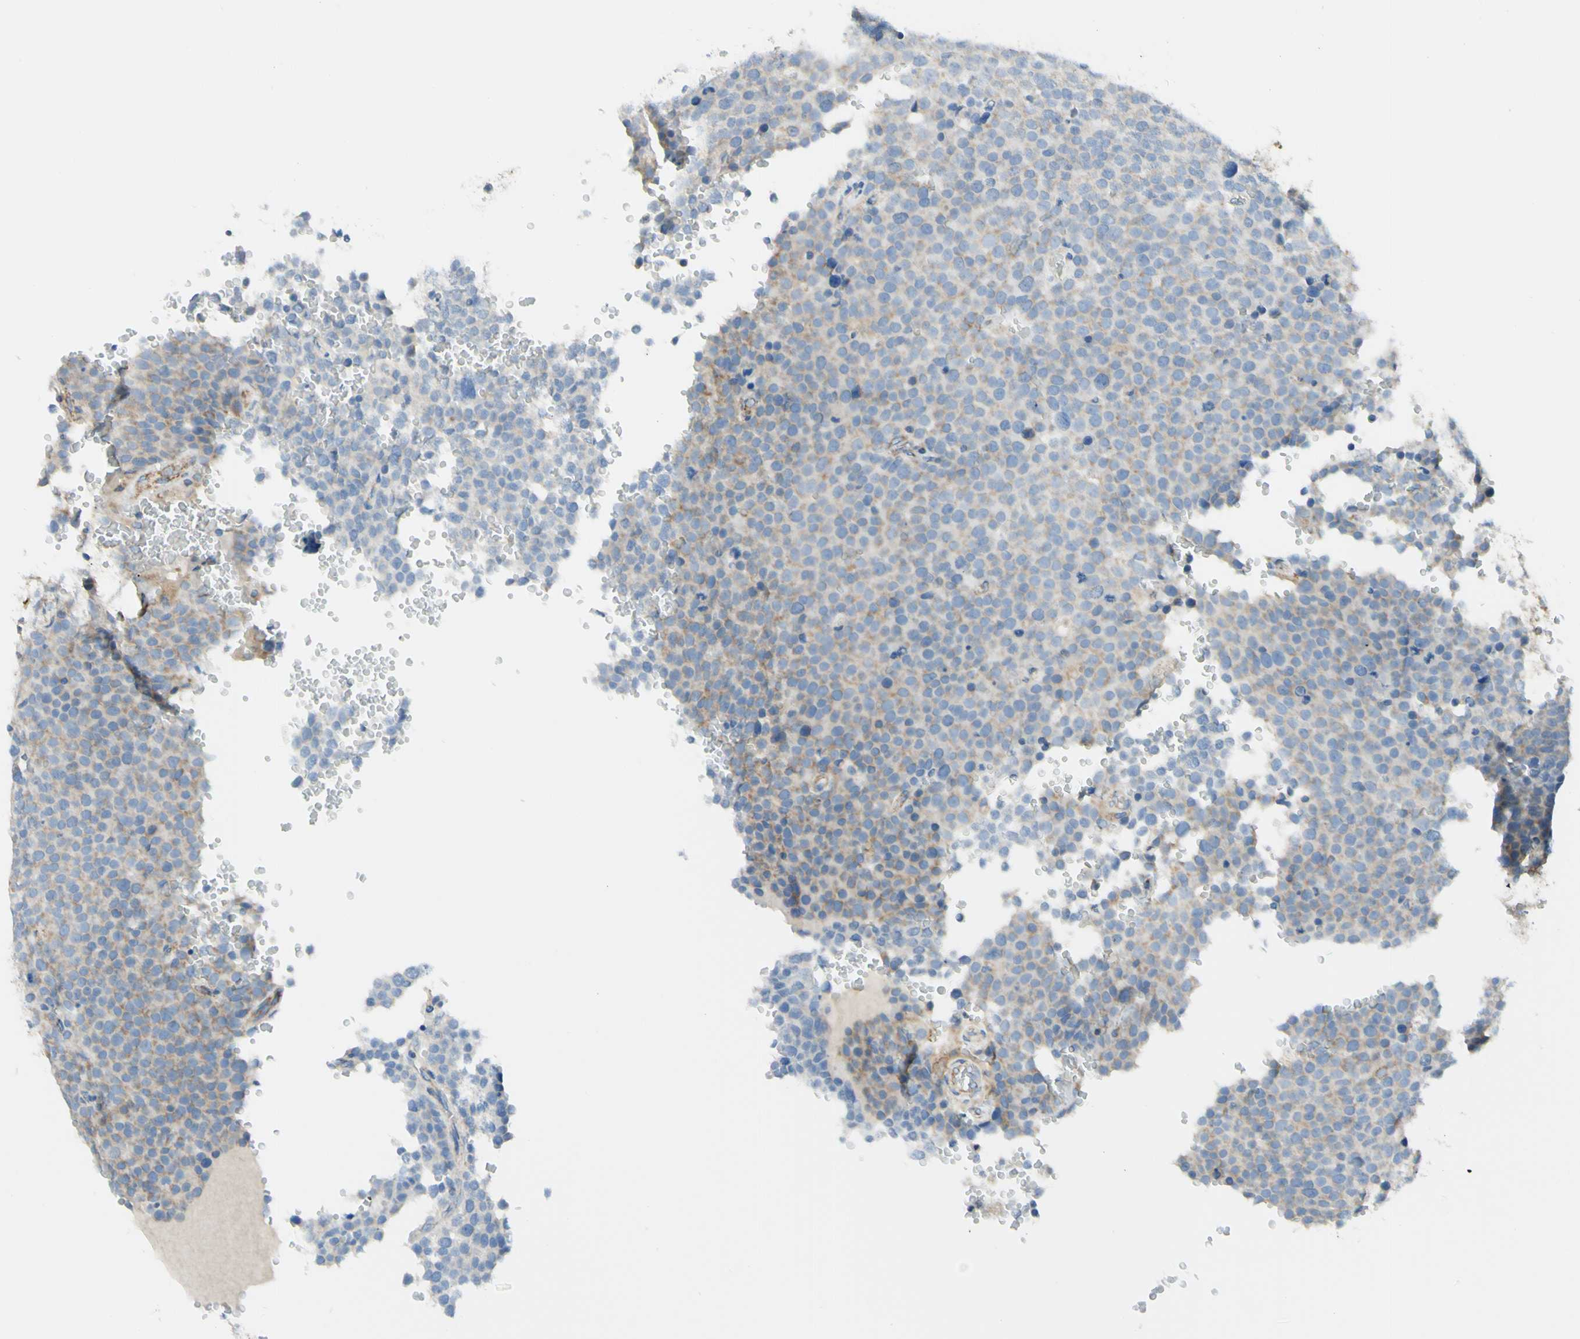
{"staining": {"intensity": "weak", "quantity": "25%-75%", "location": "cytoplasmic/membranous"}, "tissue": "testis cancer", "cell_type": "Tumor cells", "image_type": "cancer", "snomed": [{"axis": "morphology", "description": "Seminoma, NOS"}, {"axis": "topography", "description": "Testis"}], "caption": "Brown immunohistochemical staining in testis cancer (seminoma) exhibits weak cytoplasmic/membranous staining in about 25%-75% of tumor cells. Using DAB (3,3'-diaminobenzidine) (brown) and hematoxylin (blue) stains, captured at high magnification using brightfield microscopy.", "gene": "ARMC10", "patient": {"sex": "male", "age": 71}}